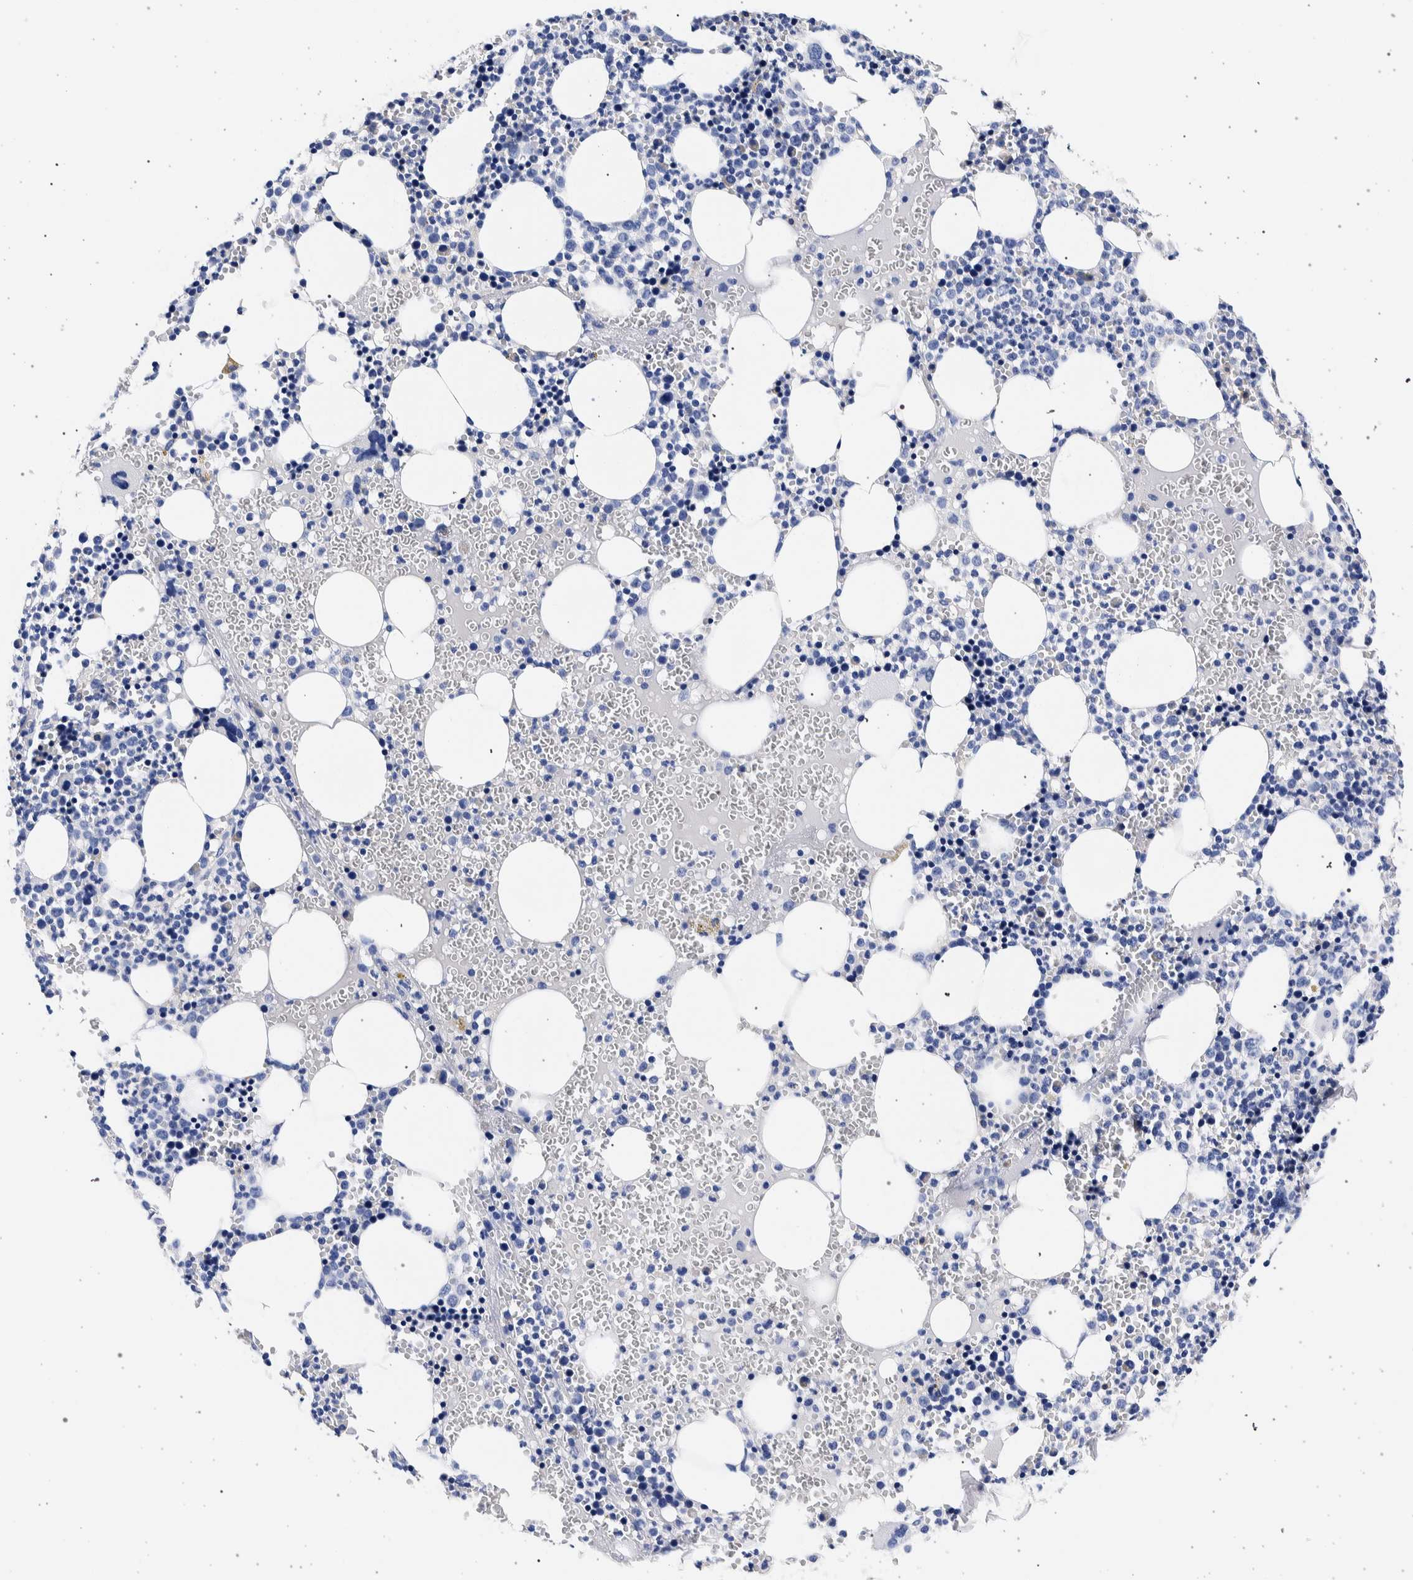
{"staining": {"intensity": "negative", "quantity": "none", "location": "none"}, "tissue": "bone marrow", "cell_type": "Hematopoietic cells", "image_type": "normal", "snomed": [{"axis": "morphology", "description": "Normal tissue, NOS"}, {"axis": "morphology", "description": "Inflammation, NOS"}, {"axis": "topography", "description": "Bone marrow"}], "caption": "Immunohistochemistry of unremarkable human bone marrow shows no staining in hematopoietic cells. (Stains: DAB immunohistochemistry (IHC) with hematoxylin counter stain, Microscopy: brightfield microscopy at high magnification).", "gene": "NIBAN2", "patient": {"sex": "female", "age": 67}}